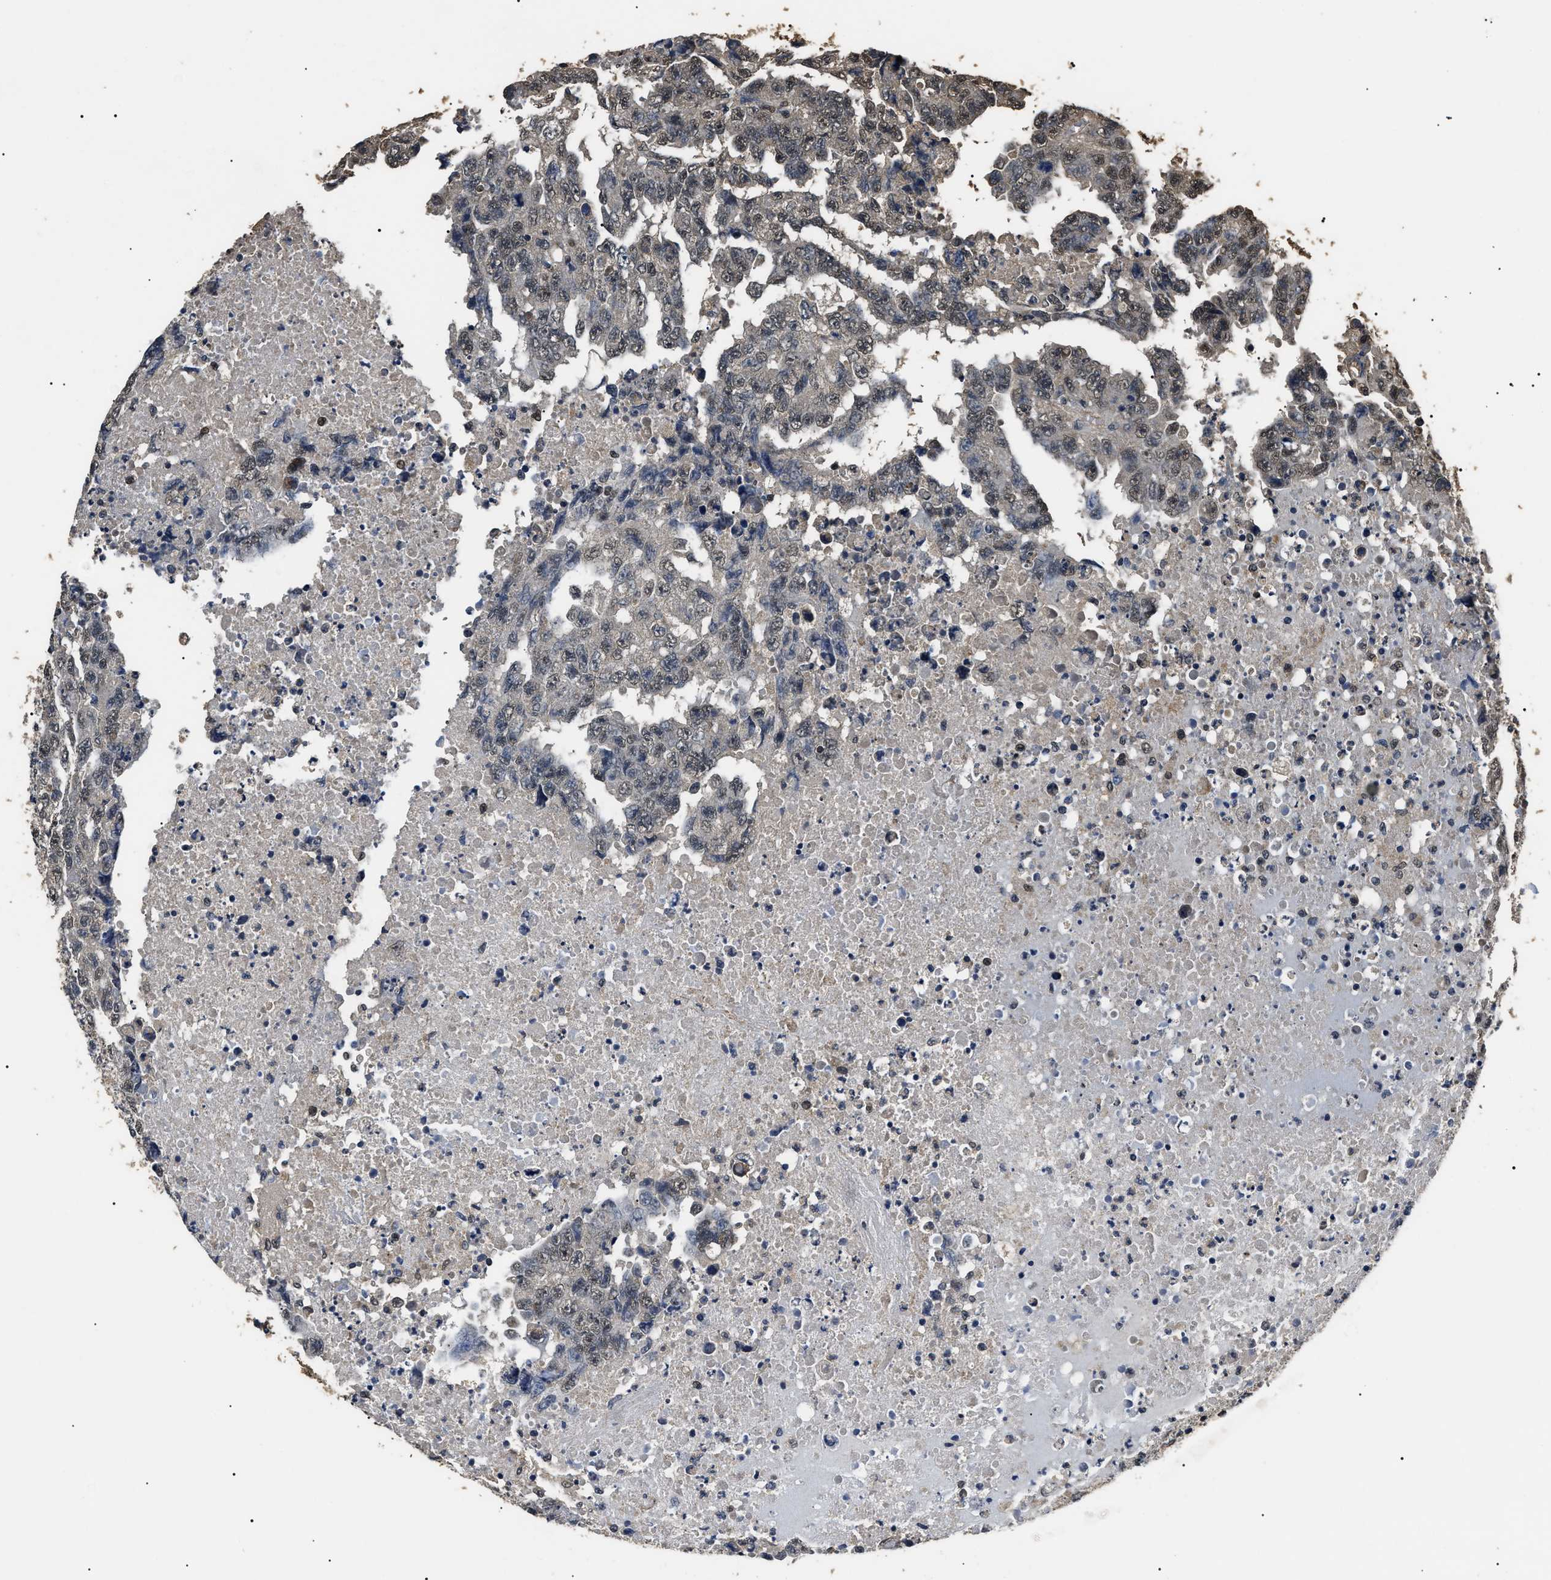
{"staining": {"intensity": "weak", "quantity": "25%-75%", "location": "nuclear"}, "tissue": "testis cancer", "cell_type": "Tumor cells", "image_type": "cancer", "snomed": [{"axis": "morphology", "description": "Necrosis, NOS"}, {"axis": "morphology", "description": "Carcinoma, Embryonal, NOS"}, {"axis": "topography", "description": "Testis"}], "caption": "Testis cancer stained with immunohistochemistry displays weak nuclear positivity in about 25%-75% of tumor cells. (IHC, brightfield microscopy, high magnification).", "gene": "PSMD8", "patient": {"sex": "male", "age": 19}}